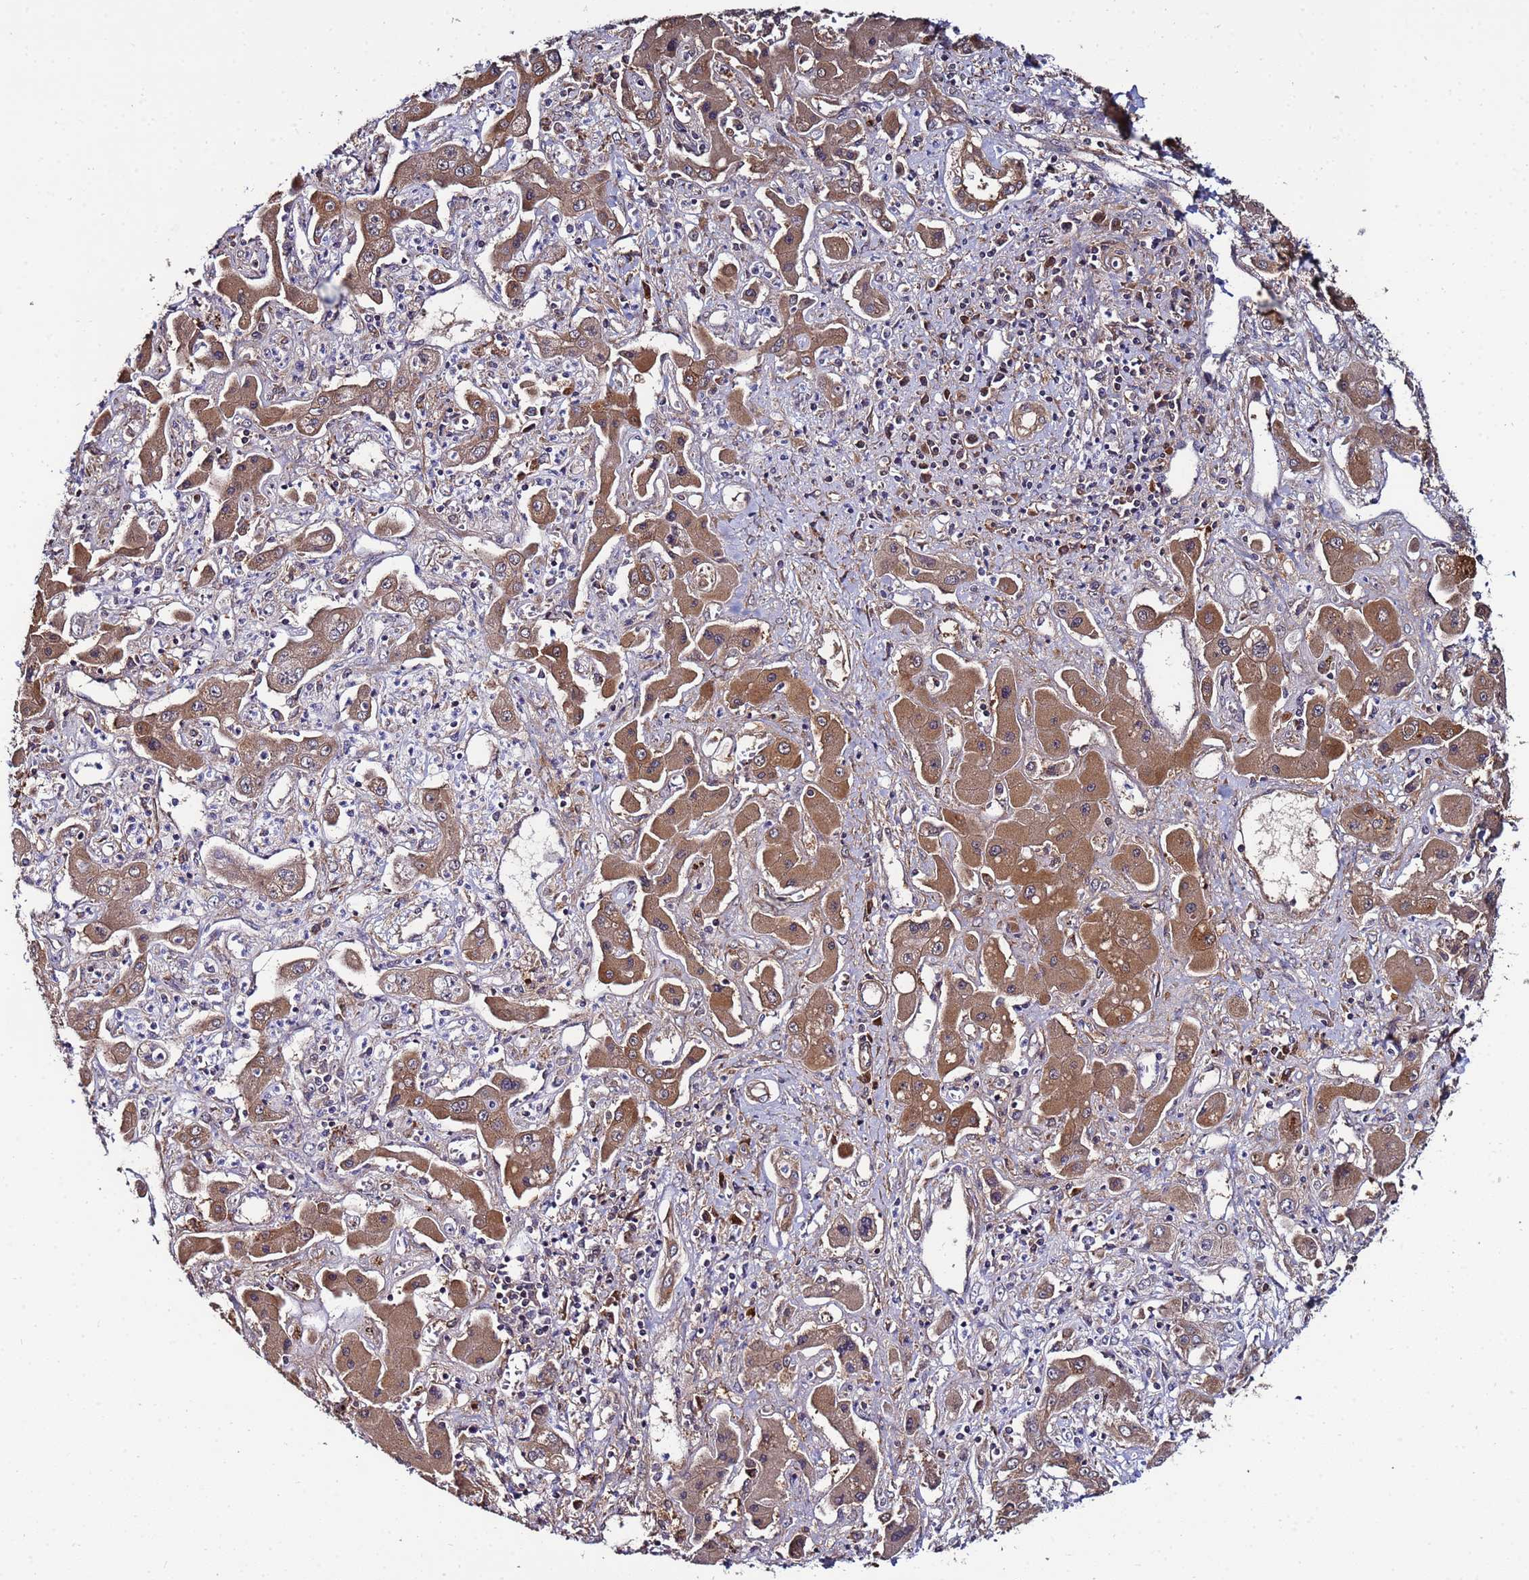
{"staining": {"intensity": "moderate", "quantity": ">75%", "location": "cytoplasmic/membranous"}, "tissue": "liver cancer", "cell_type": "Tumor cells", "image_type": "cancer", "snomed": [{"axis": "morphology", "description": "Cholangiocarcinoma"}, {"axis": "topography", "description": "Liver"}], "caption": "Human liver cancer stained for a protein (brown) exhibits moderate cytoplasmic/membranous positive staining in about >75% of tumor cells.", "gene": "NAXE", "patient": {"sex": "male", "age": 67}}